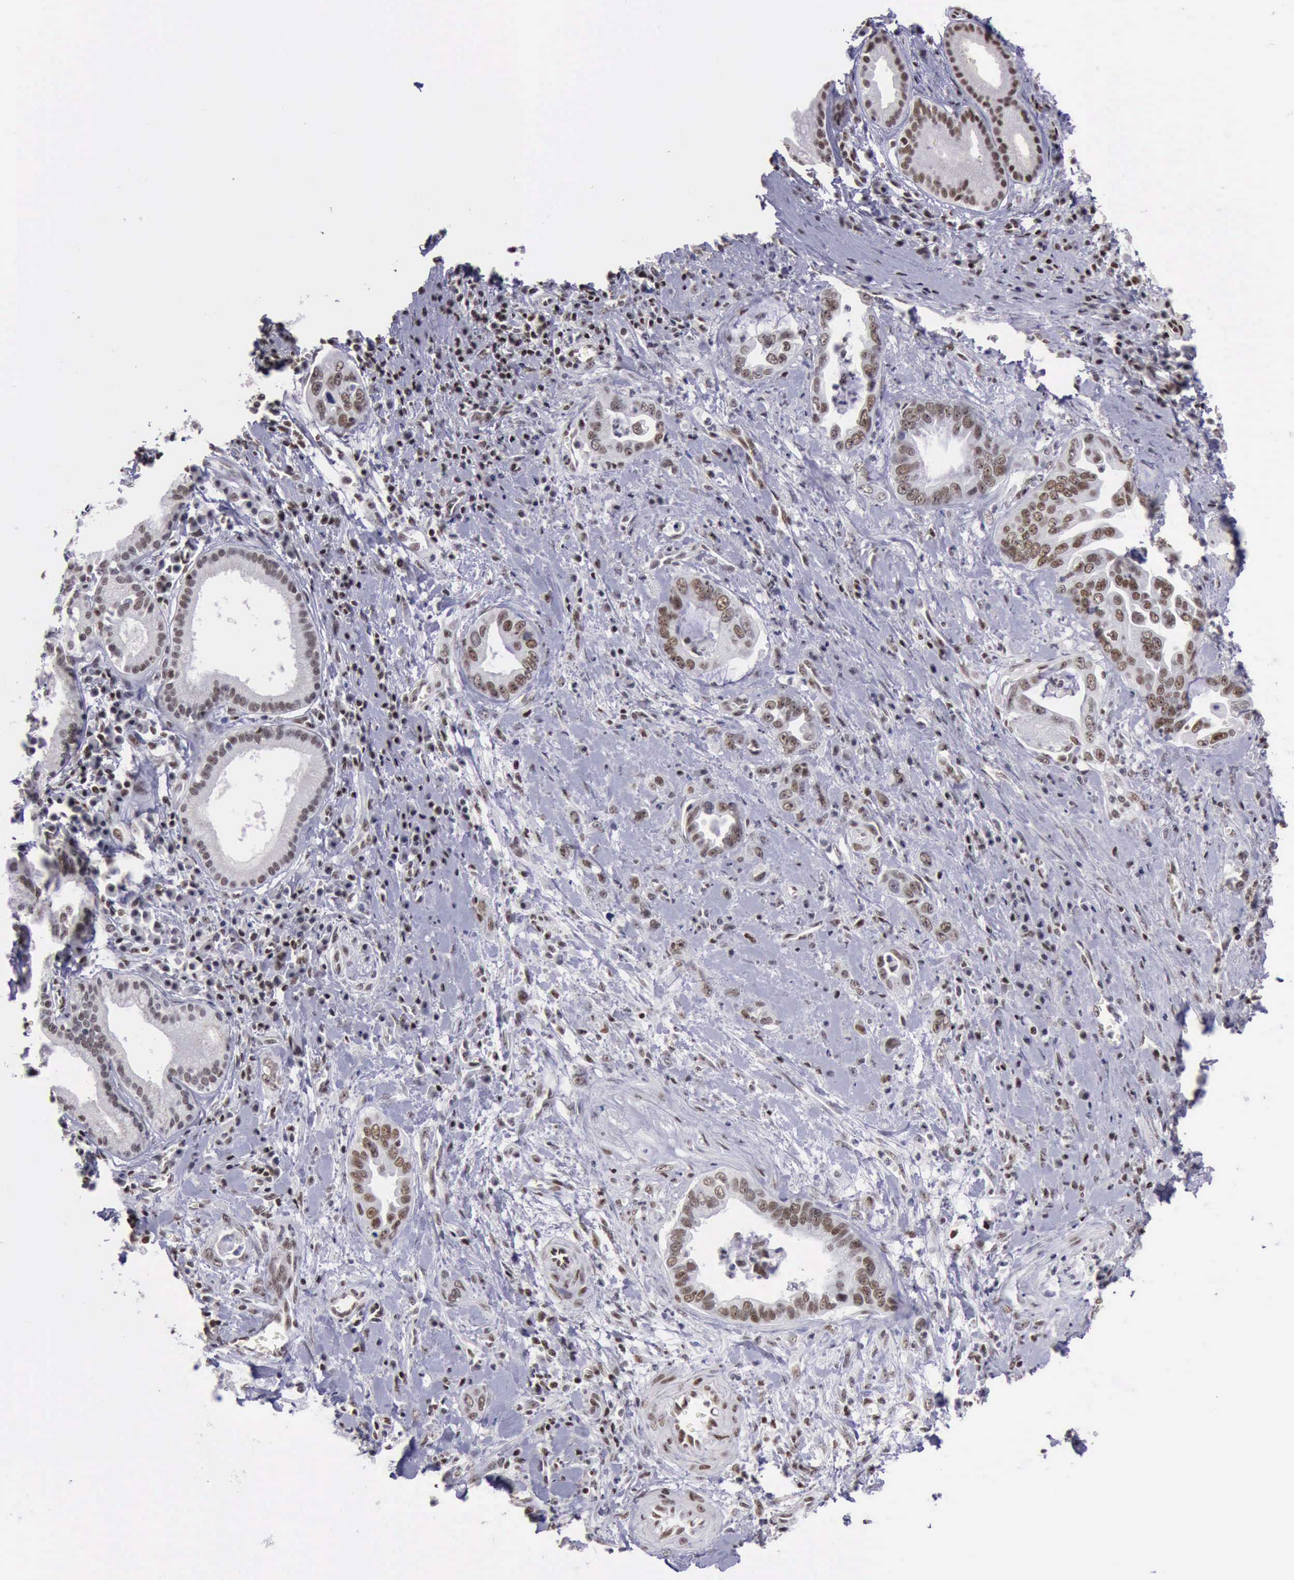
{"staining": {"intensity": "moderate", "quantity": ">75%", "location": "nuclear"}, "tissue": "pancreatic cancer", "cell_type": "Tumor cells", "image_type": "cancer", "snomed": [{"axis": "morphology", "description": "Adenocarcinoma, NOS"}, {"axis": "topography", "description": "Pancreas"}], "caption": "Immunohistochemical staining of pancreatic cancer exhibits moderate nuclear protein staining in approximately >75% of tumor cells.", "gene": "YY1", "patient": {"sex": "male", "age": 69}}